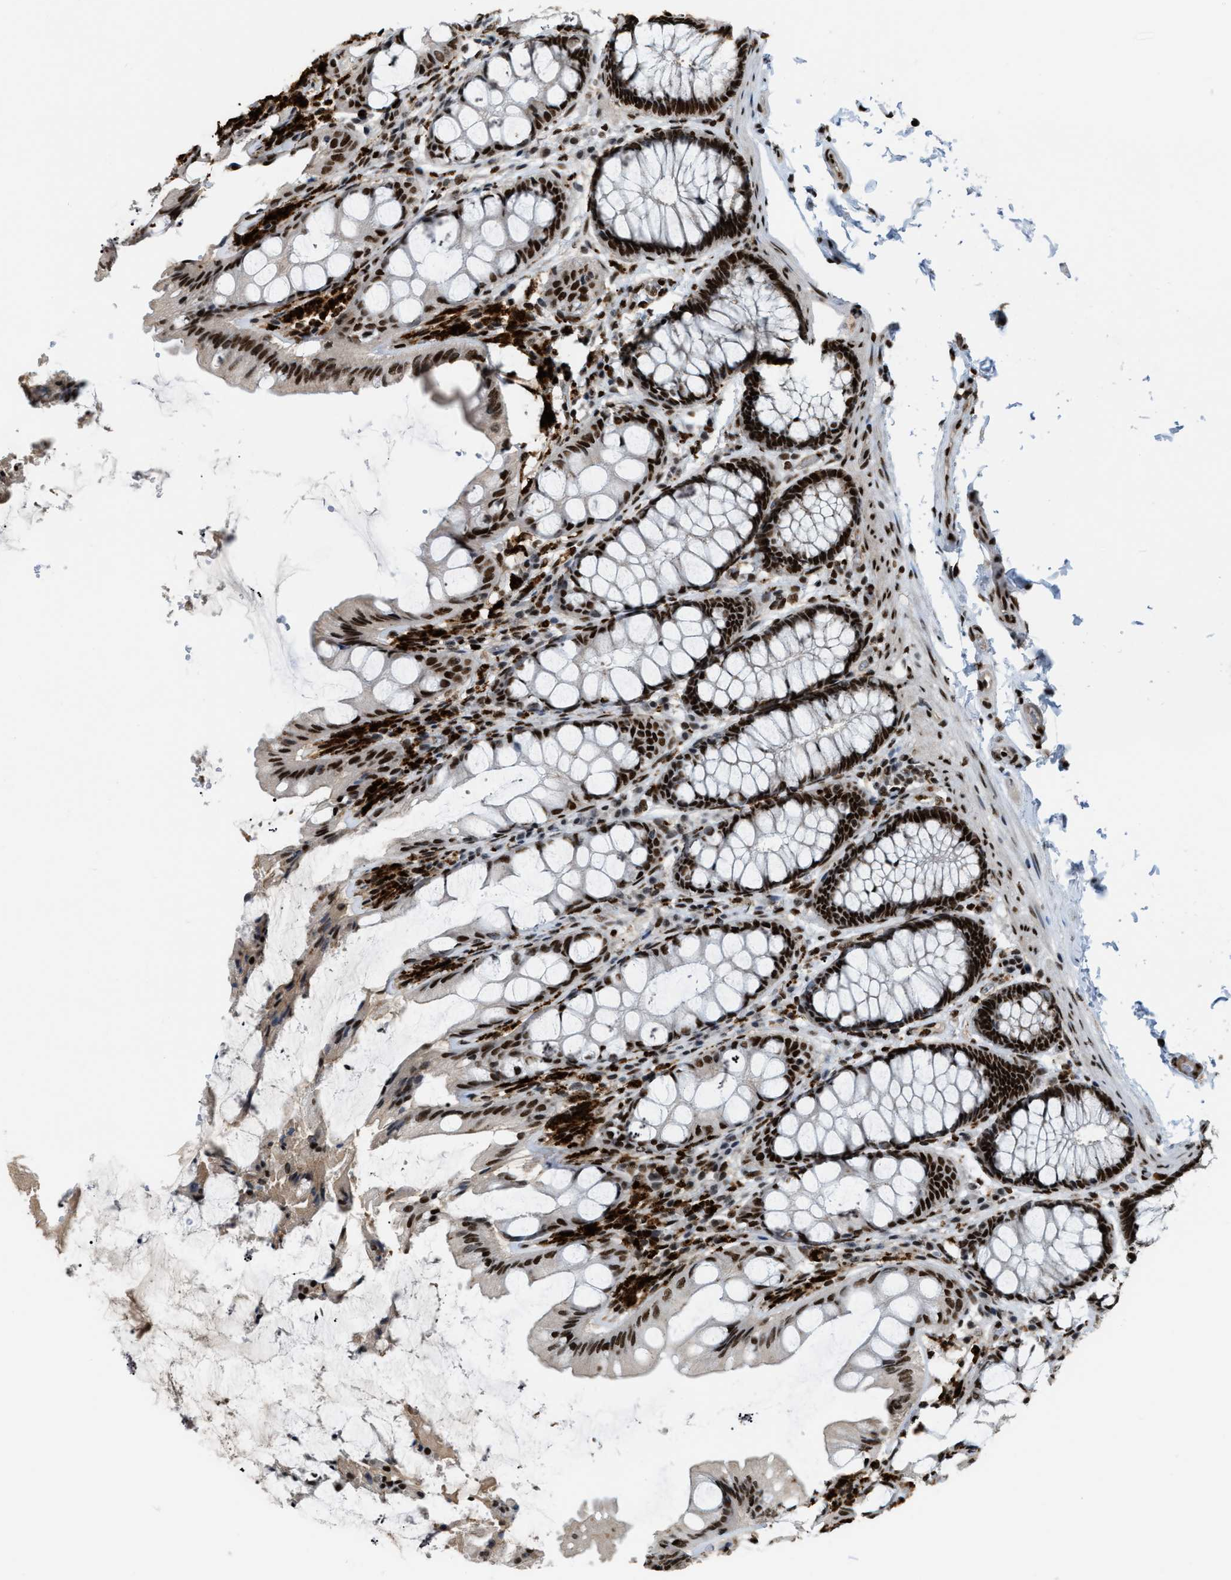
{"staining": {"intensity": "strong", "quantity": ">75%", "location": "nuclear"}, "tissue": "colon", "cell_type": "Endothelial cells", "image_type": "normal", "snomed": [{"axis": "morphology", "description": "Normal tissue, NOS"}, {"axis": "topography", "description": "Colon"}], "caption": "A histopathology image showing strong nuclear positivity in approximately >75% of endothelial cells in benign colon, as visualized by brown immunohistochemical staining.", "gene": "NUMA1", "patient": {"sex": "male", "age": 47}}